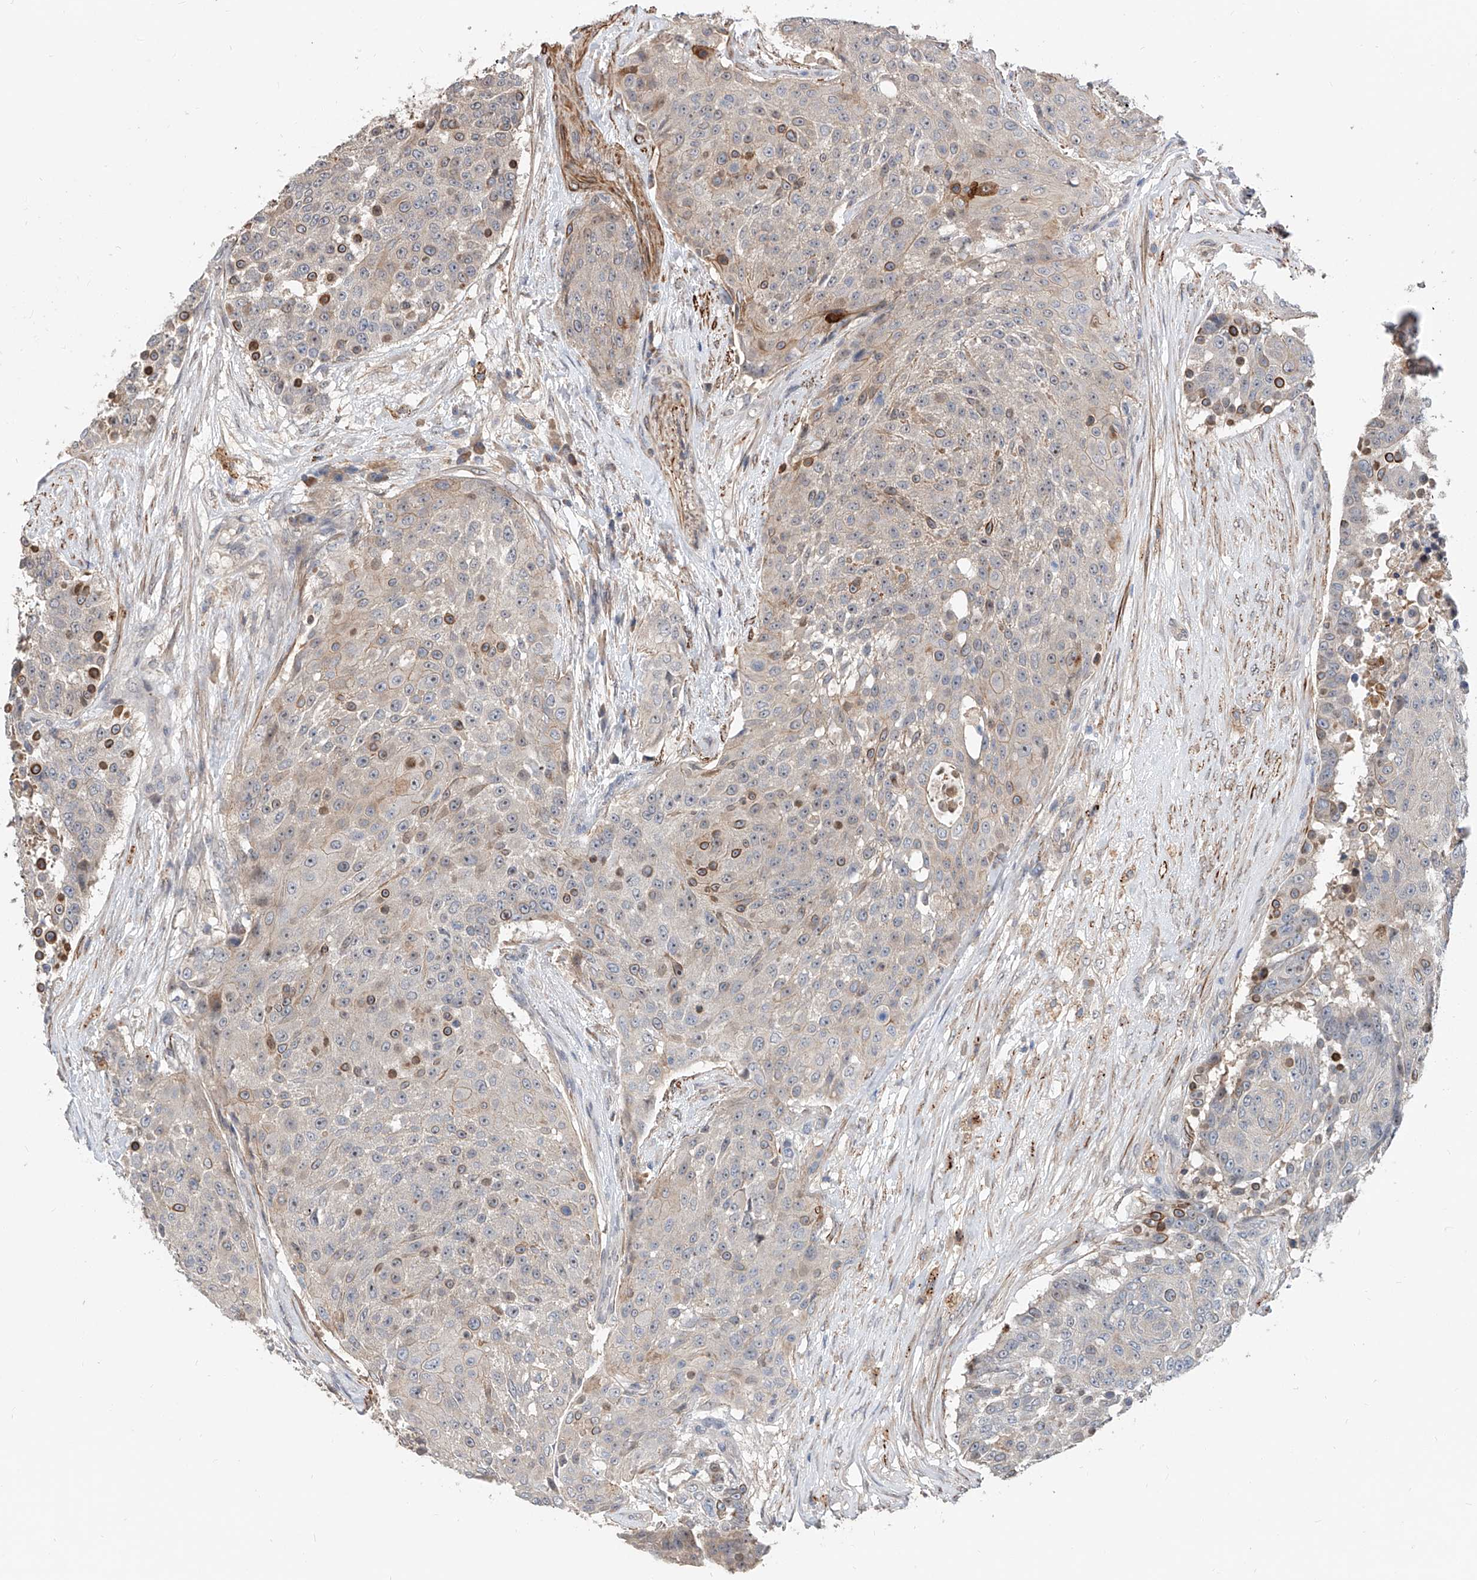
{"staining": {"intensity": "moderate", "quantity": "<25%", "location": "cytoplasmic/membranous"}, "tissue": "urothelial cancer", "cell_type": "Tumor cells", "image_type": "cancer", "snomed": [{"axis": "morphology", "description": "Urothelial carcinoma, High grade"}, {"axis": "topography", "description": "Urinary bladder"}], "caption": "Immunohistochemistry (IHC) (DAB (3,3'-diaminobenzidine)) staining of human high-grade urothelial carcinoma reveals moderate cytoplasmic/membranous protein staining in about <25% of tumor cells.", "gene": "MAGEE2", "patient": {"sex": "female", "age": 63}}